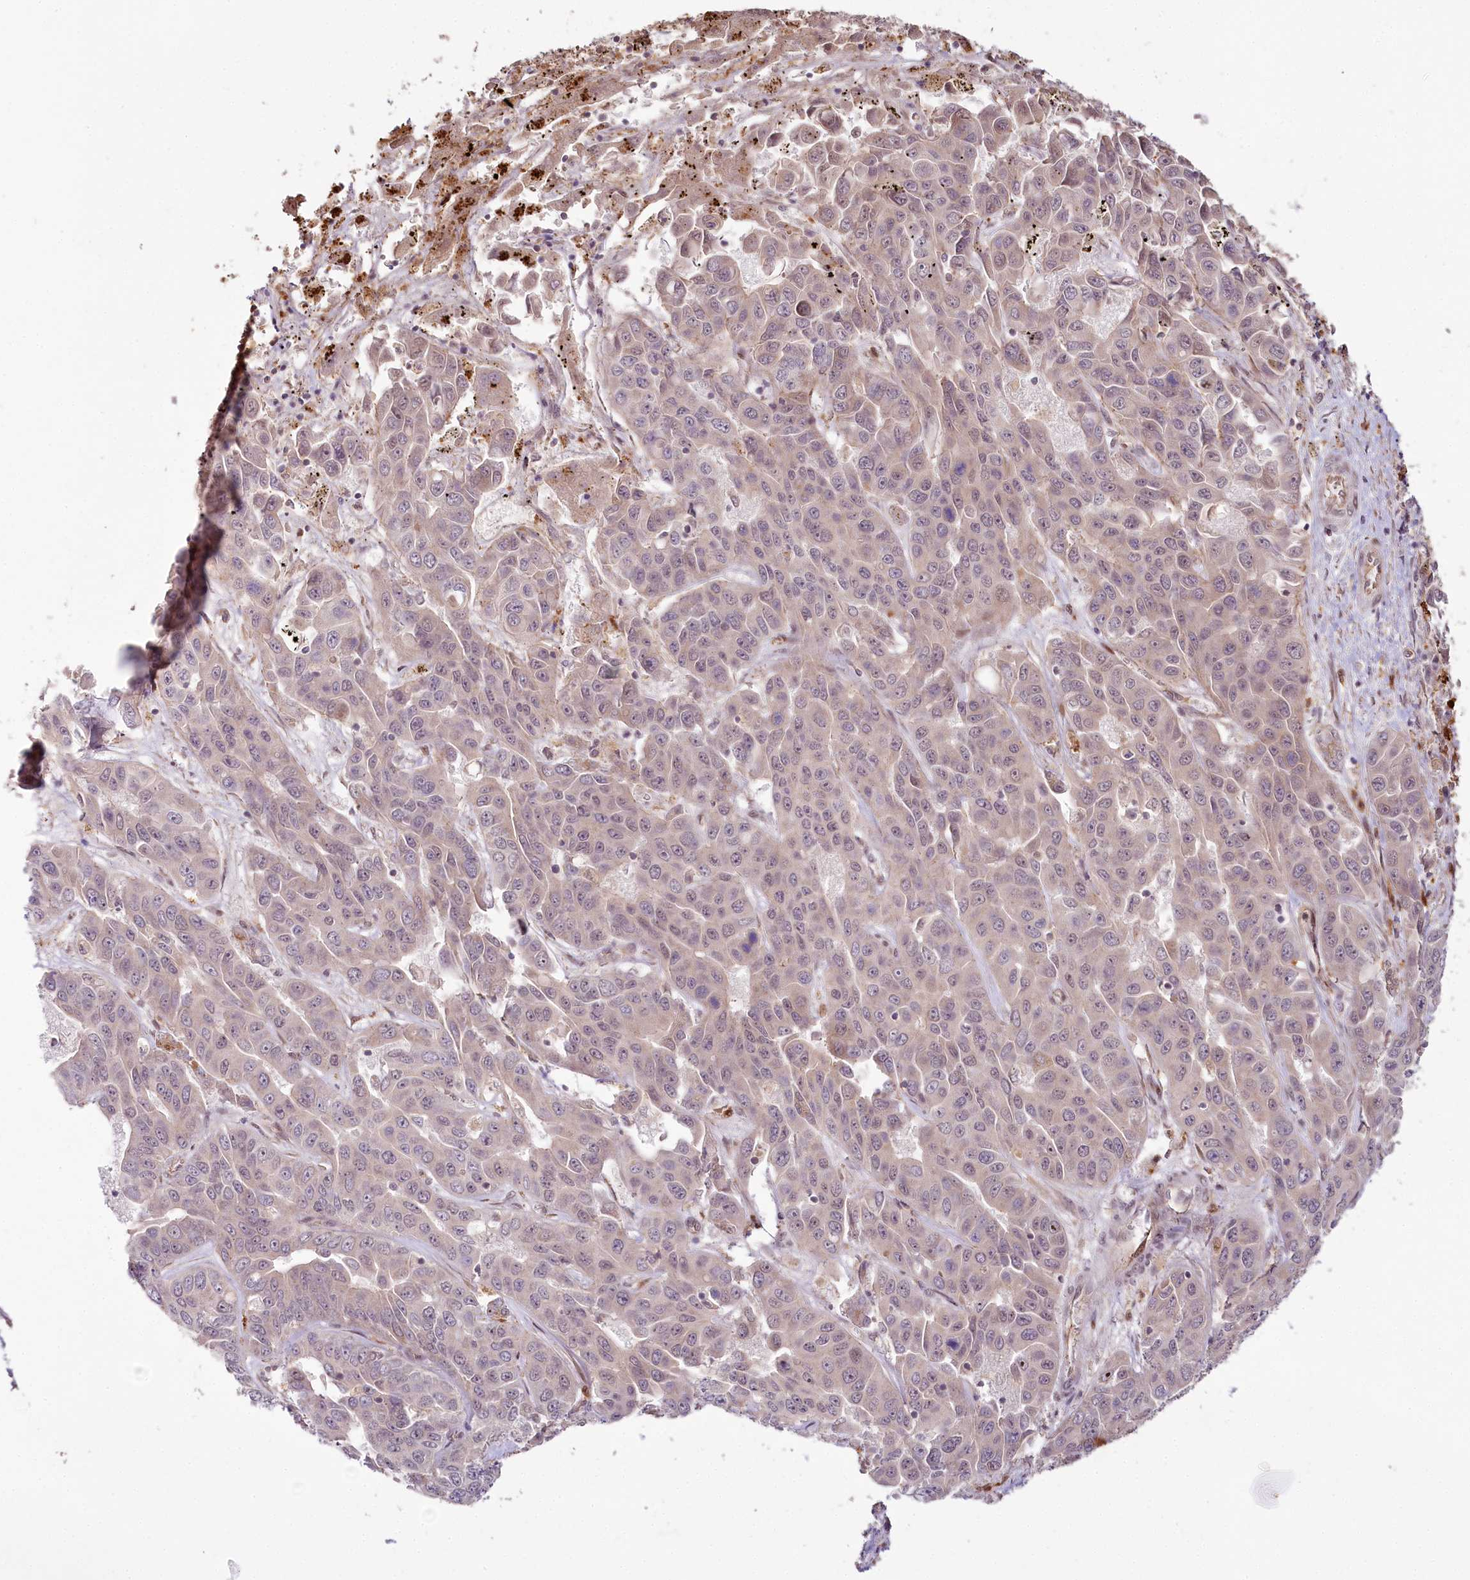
{"staining": {"intensity": "weak", "quantity": "<25%", "location": "nuclear"}, "tissue": "liver cancer", "cell_type": "Tumor cells", "image_type": "cancer", "snomed": [{"axis": "morphology", "description": "Cholangiocarcinoma"}, {"axis": "topography", "description": "Liver"}], "caption": "Tumor cells show no significant protein positivity in cholangiocarcinoma (liver).", "gene": "ALKBH8", "patient": {"sex": "female", "age": 52}}